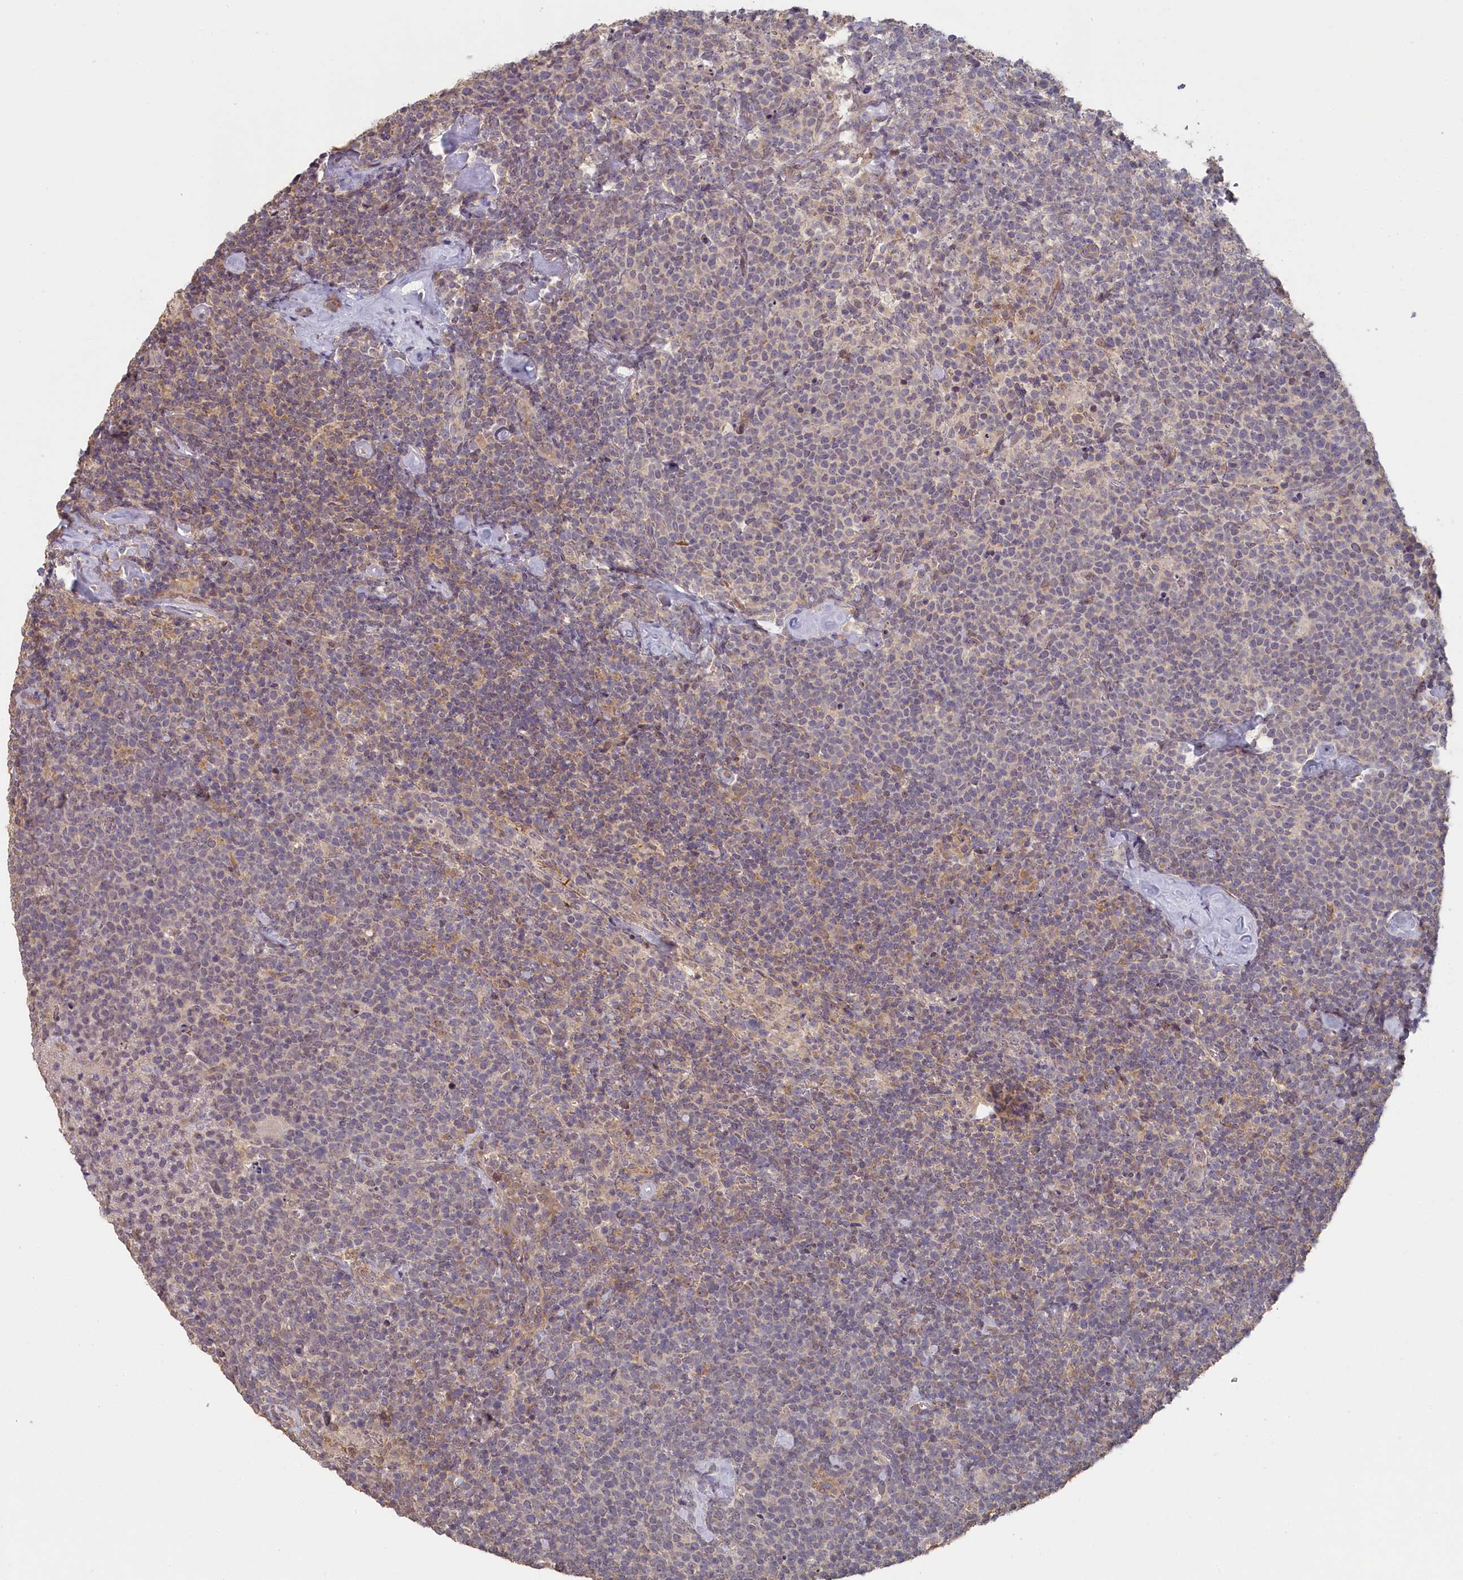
{"staining": {"intensity": "negative", "quantity": "none", "location": "none"}, "tissue": "lymphoma", "cell_type": "Tumor cells", "image_type": "cancer", "snomed": [{"axis": "morphology", "description": "Malignant lymphoma, non-Hodgkin's type, High grade"}, {"axis": "topography", "description": "Lymph node"}], "caption": "Immunohistochemical staining of human lymphoma displays no significant positivity in tumor cells.", "gene": "STX16", "patient": {"sex": "male", "age": 61}}